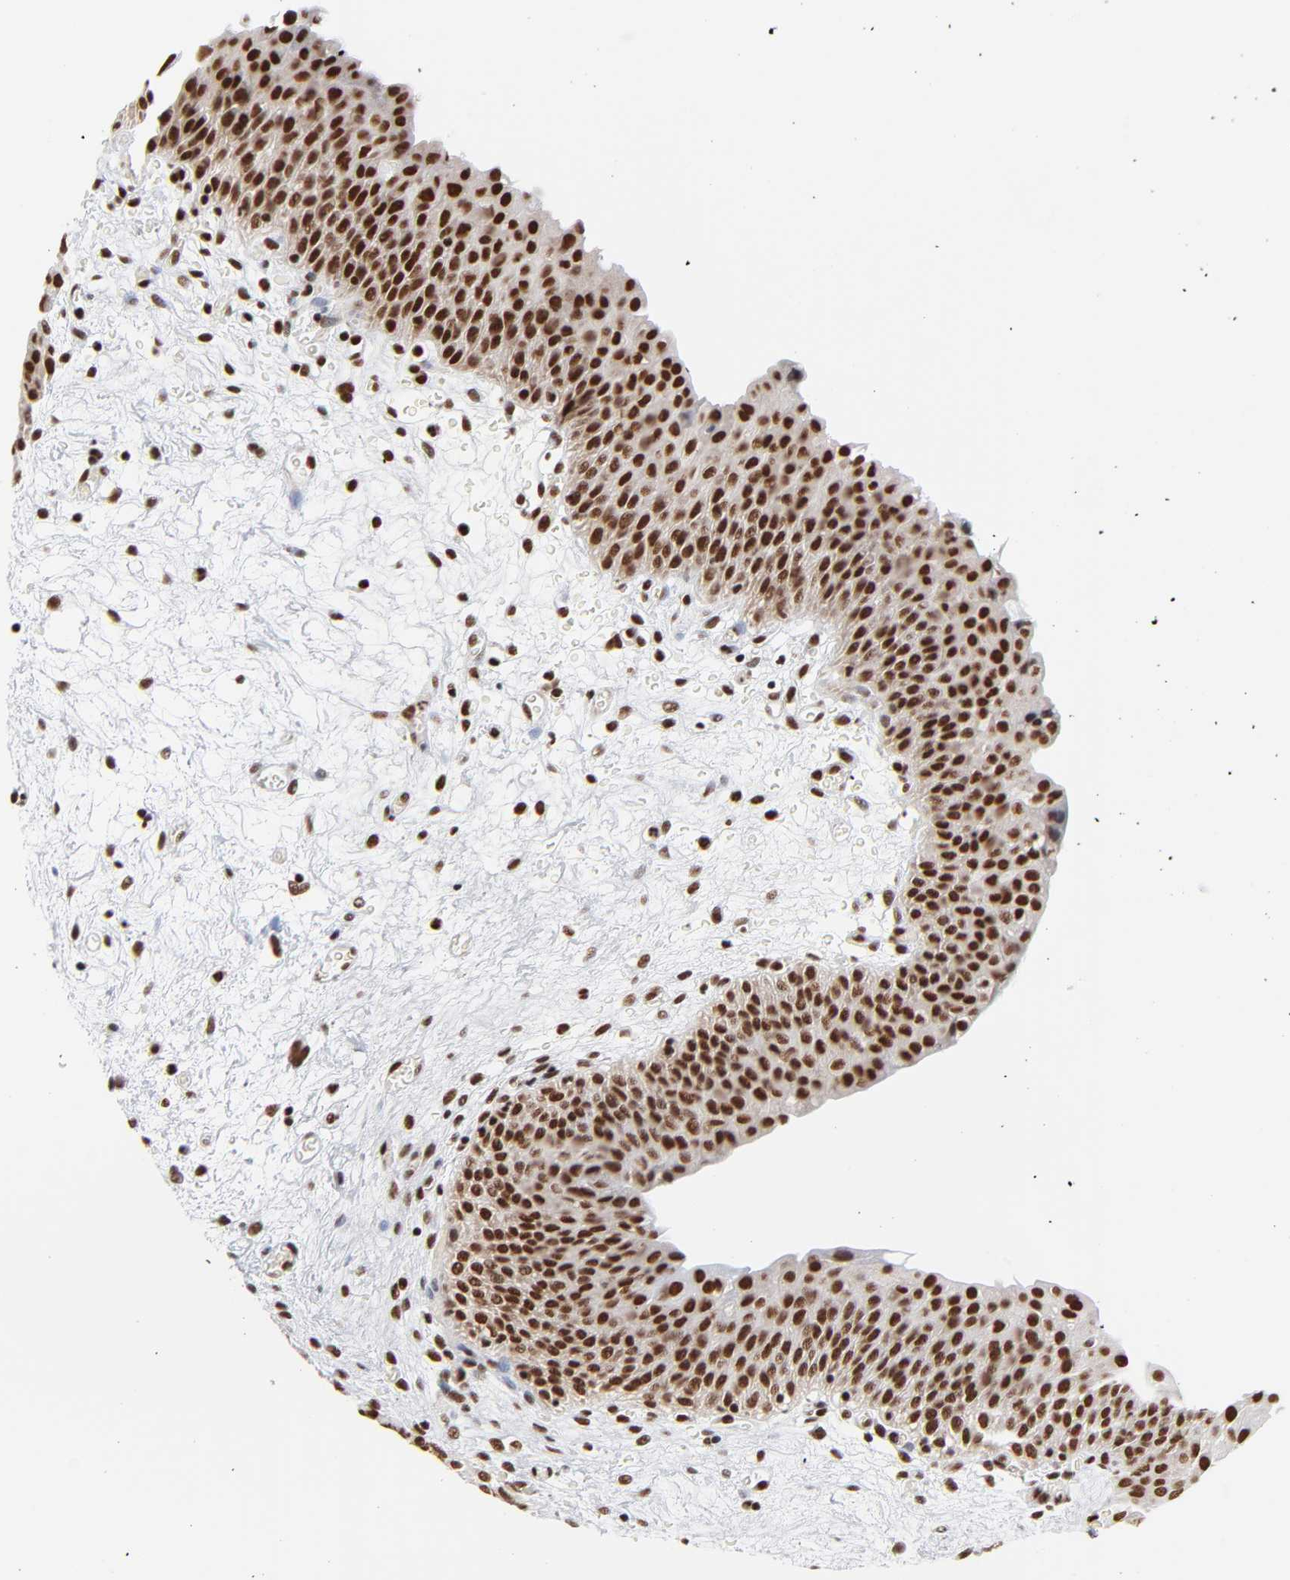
{"staining": {"intensity": "strong", "quantity": ">75%", "location": "nuclear"}, "tissue": "urinary bladder", "cell_type": "Urothelial cells", "image_type": "normal", "snomed": [{"axis": "morphology", "description": "Normal tissue, NOS"}, {"axis": "morphology", "description": "Dysplasia, NOS"}, {"axis": "topography", "description": "Urinary bladder"}], "caption": "Immunohistochemical staining of unremarkable human urinary bladder demonstrates high levels of strong nuclear positivity in approximately >75% of urothelial cells.", "gene": "CREB1", "patient": {"sex": "male", "age": 35}}